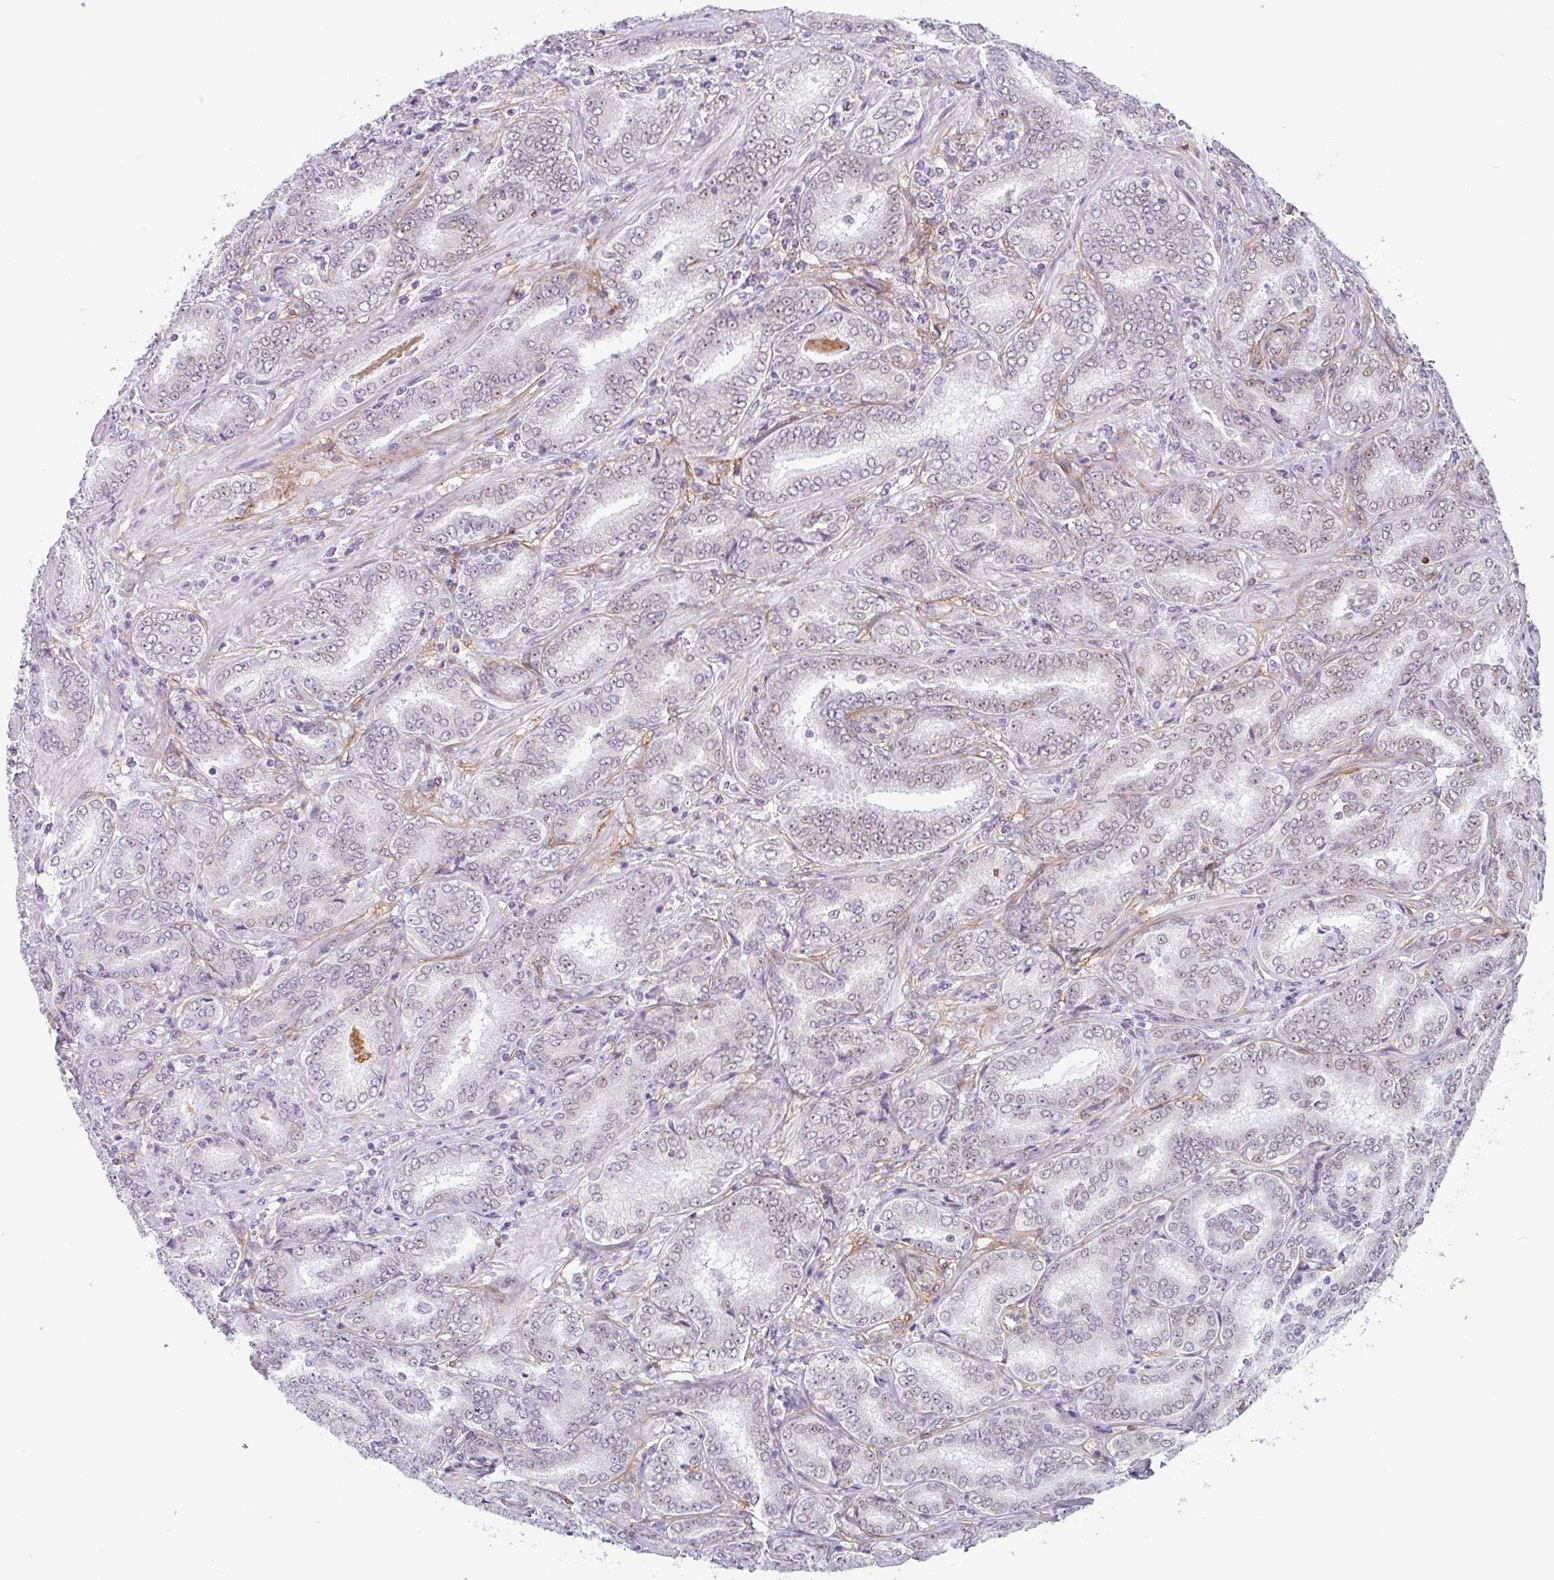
{"staining": {"intensity": "negative", "quantity": "none", "location": "none"}, "tissue": "prostate cancer", "cell_type": "Tumor cells", "image_type": "cancer", "snomed": [{"axis": "morphology", "description": "Adenocarcinoma, High grade"}, {"axis": "topography", "description": "Prostate"}], "caption": "IHC histopathology image of adenocarcinoma (high-grade) (prostate) stained for a protein (brown), which shows no positivity in tumor cells.", "gene": "TMEM119", "patient": {"sex": "male", "age": 72}}